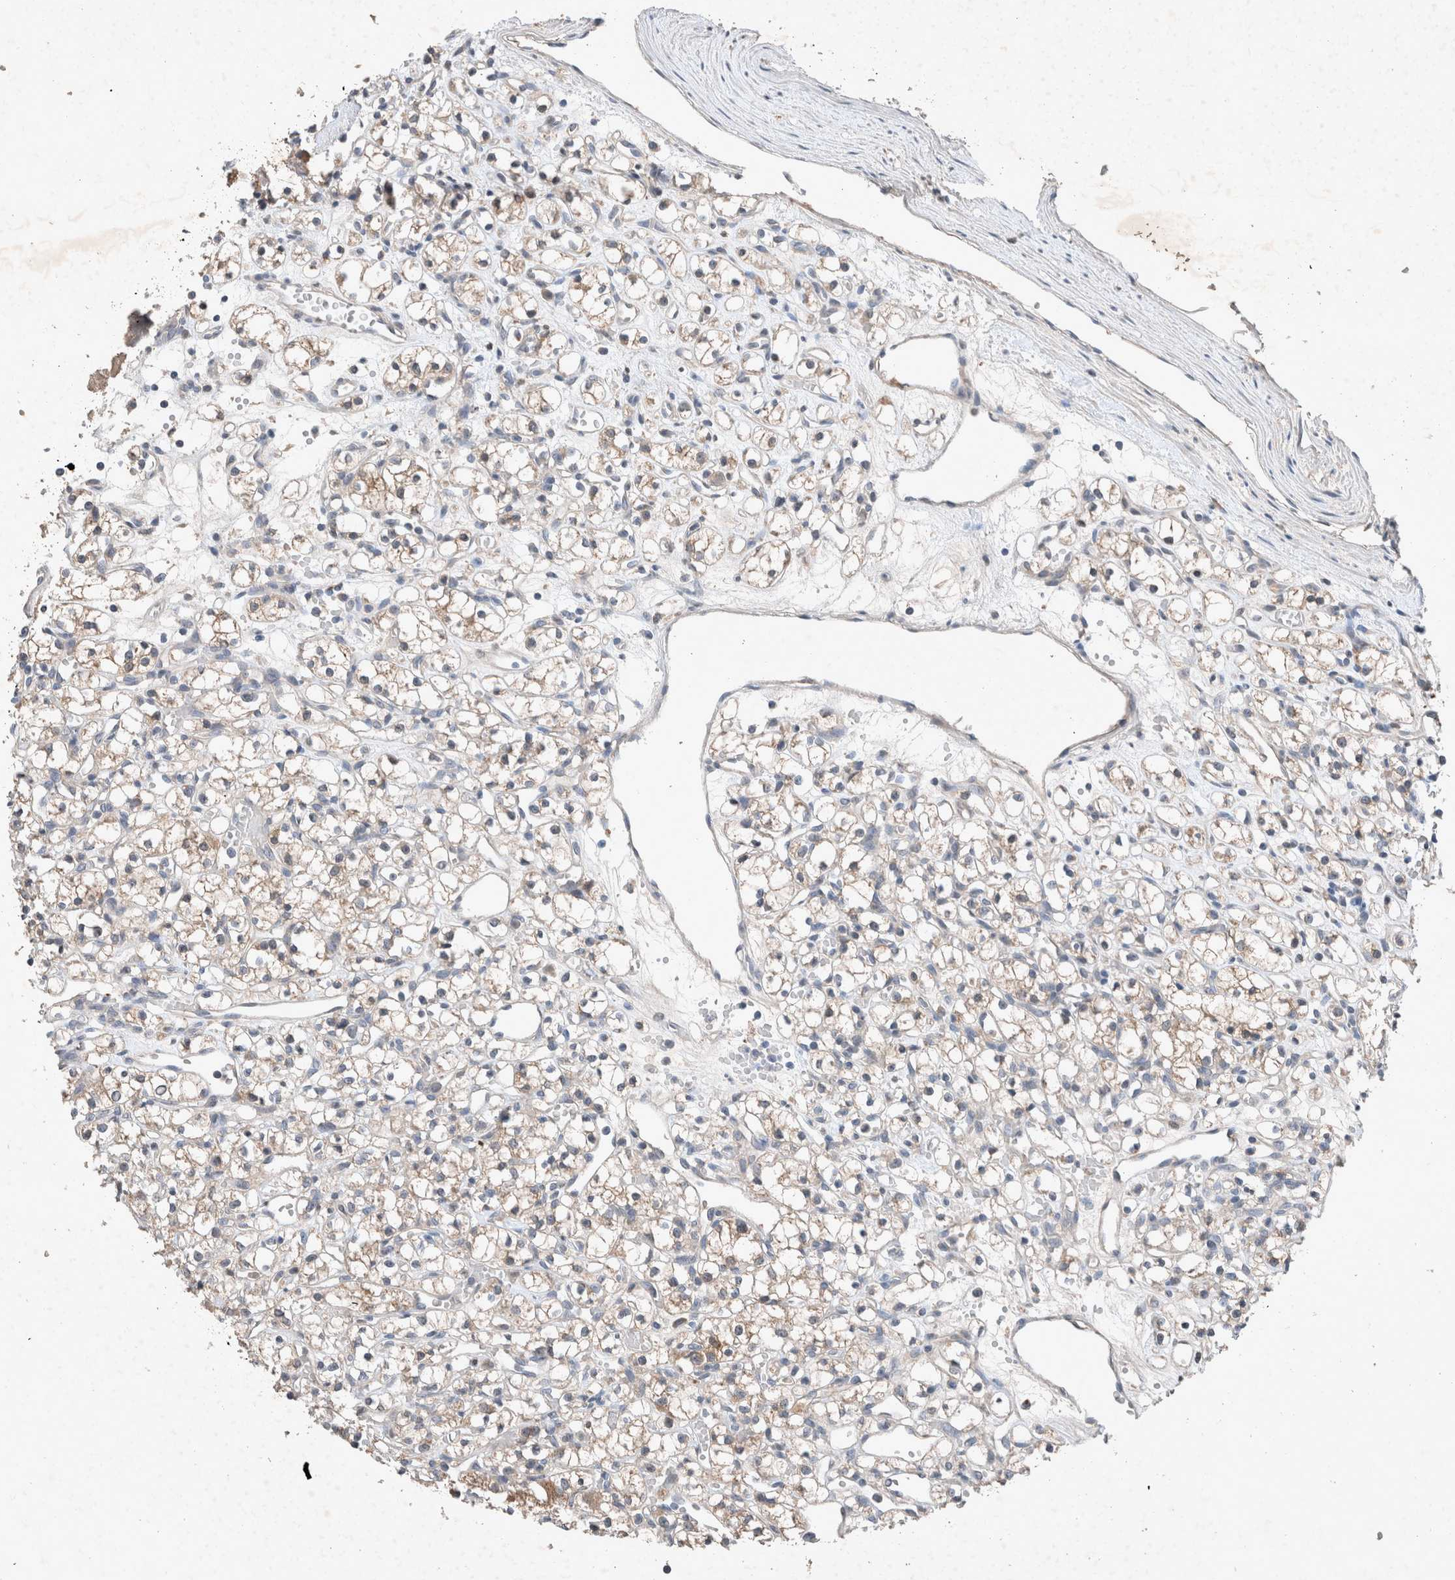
{"staining": {"intensity": "weak", "quantity": ">75%", "location": "cytoplasmic/membranous"}, "tissue": "renal cancer", "cell_type": "Tumor cells", "image_type": "cancer", "snomed": [{"axis": "morphology", "description": "Adenocarcinoma, NOS"}, {"axis": "topography", "description": "Kidney"}], "caption": "Protein expression analysis of renal cancer demonstrates weak cytoplasmic/membranous positivity in about >75% of tumor cells.", "gene": "UGCG", "patient": {"sex": "female", "age": 59}}